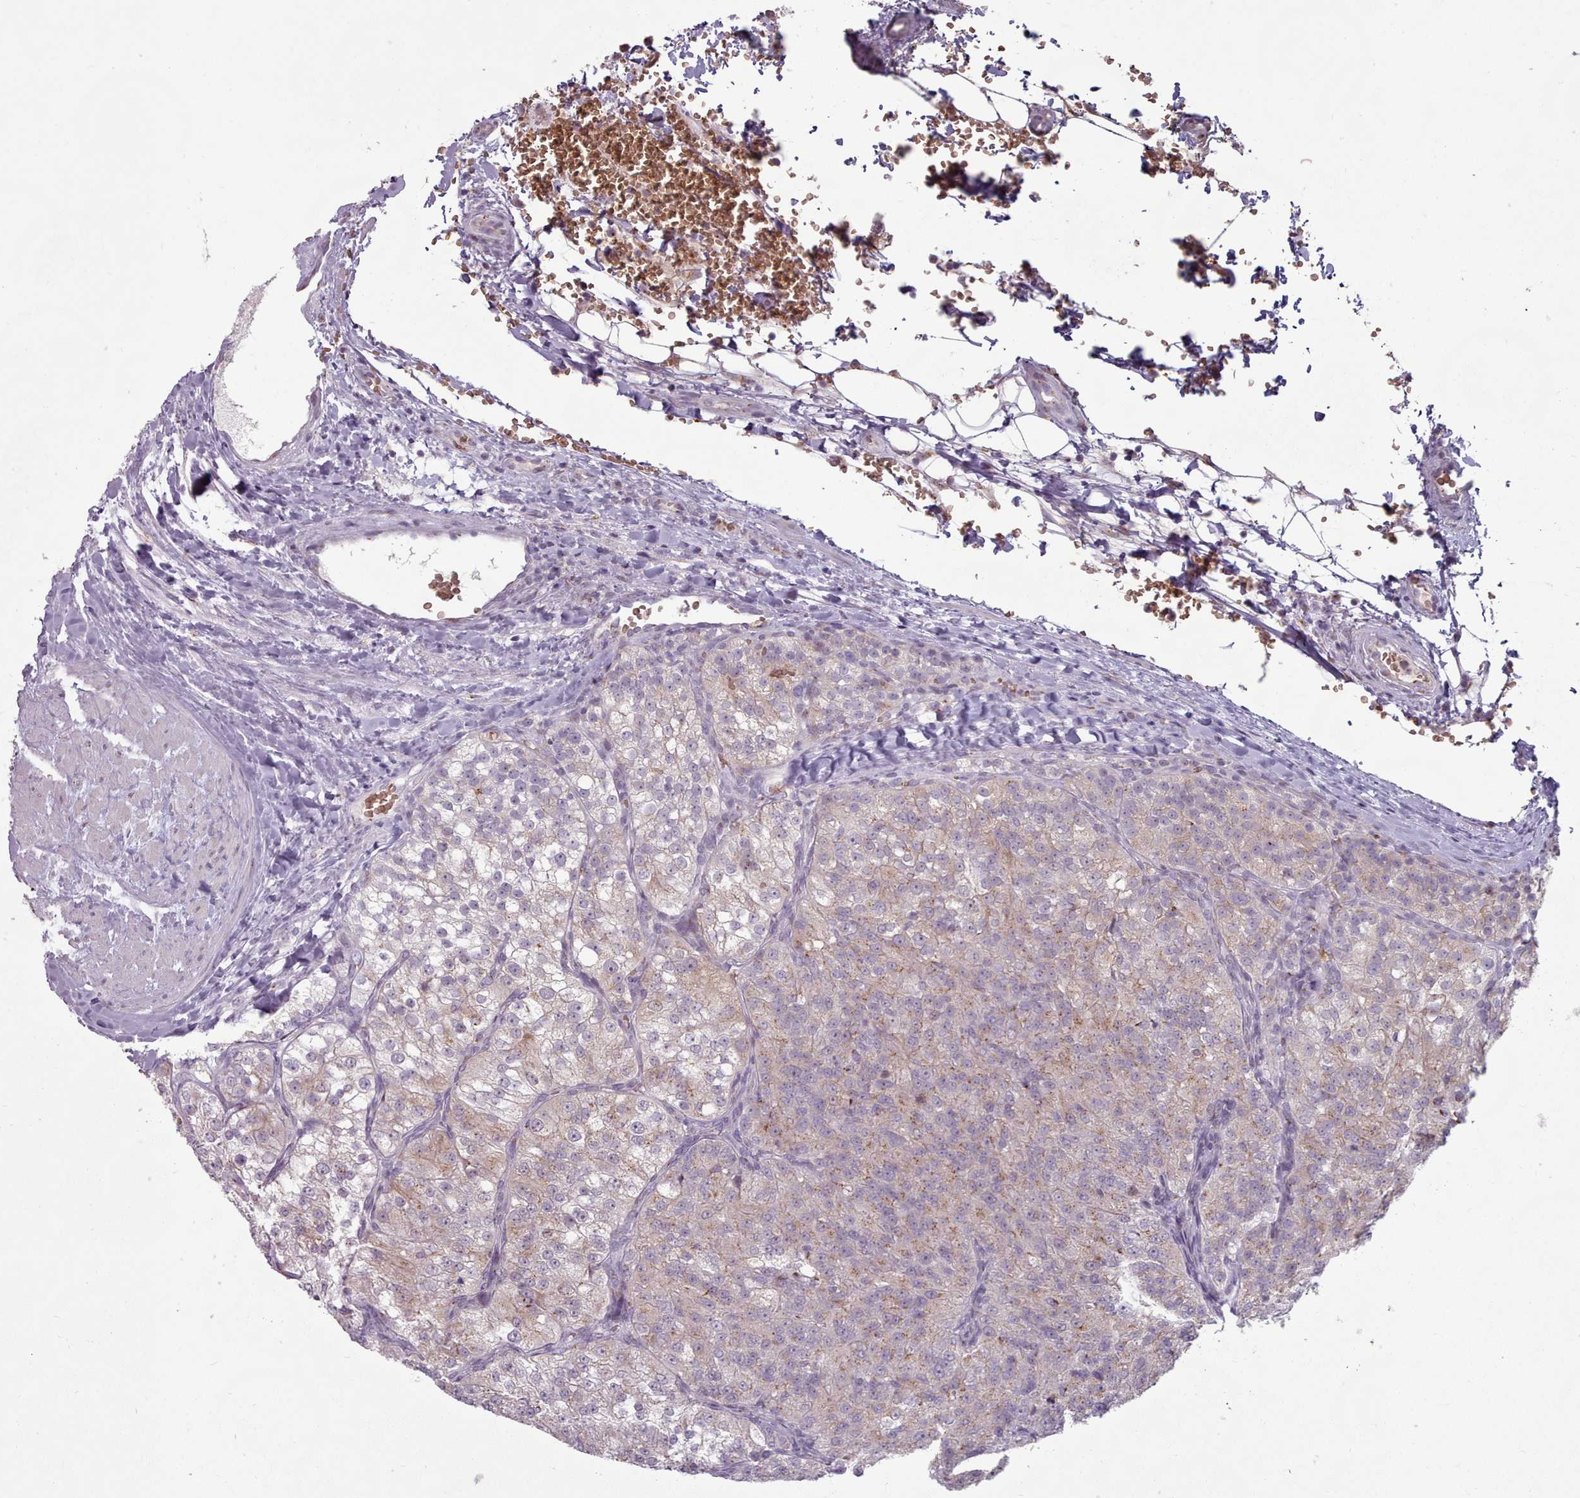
{"staining": {"intensity": "weak", "quantity": "25%-75%", "location": "cytoplasmic/membranous"}, "tissue": "renal cancer", "cell_type": "Tumor cells", "image_type": "cancer", "snomed": [{"axis": "morphology", "description": "Adenocarcinoma, NOS"}, {"axis": "topography", "description": "Kidney"}], "caption": "This image displays IHC staining of human adenocarcinoma (renal), with low weak cytoplasmic/membranous expression in approximately 25%-75% of tumor cells.", "gene": "MAN1B1", "patient": {"sex": "female", "age": 63}}